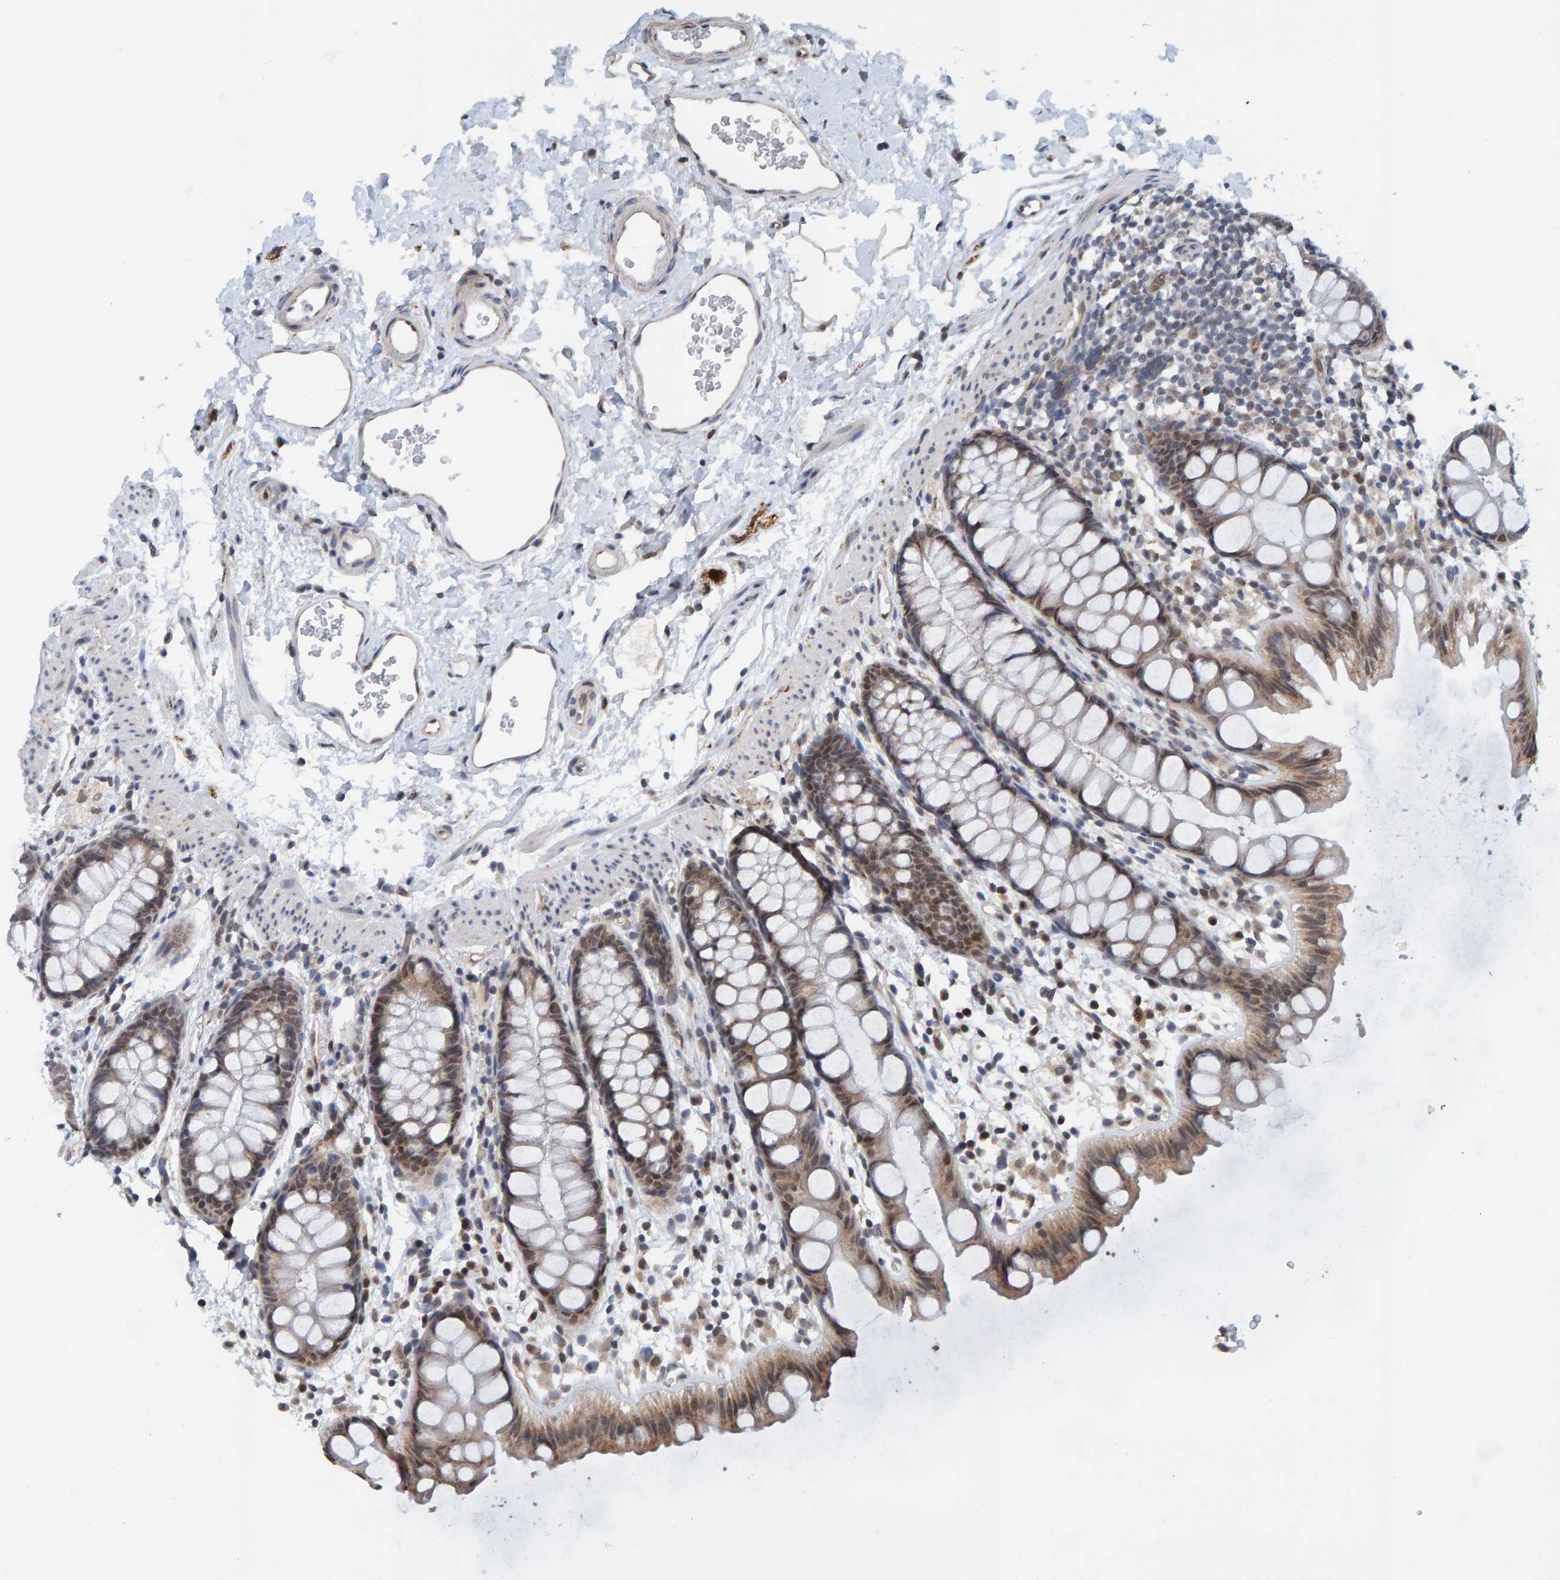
{"staining": {"intensity": "moderate", "quantity": ">75%", "location": "cytoplasmic/membranous,nuclear"}, "tissue": "rectum", "cell_type": "Glandular cells", "image_type": "normal", "snomed": [{"axis": "morphology", "description": "Normal tissue, NOS"}, {"axis": "topography", "description": "Rectum"}], "caption": "Immunohistochemical staining of unremarkable human rectum exhibits medium levels of moderate cytoplasmic/membranous,nuclear staining in about >75% of glandular cells.", "gene": "SCRN2", "patient": {"sex": "female", "age": 65}}